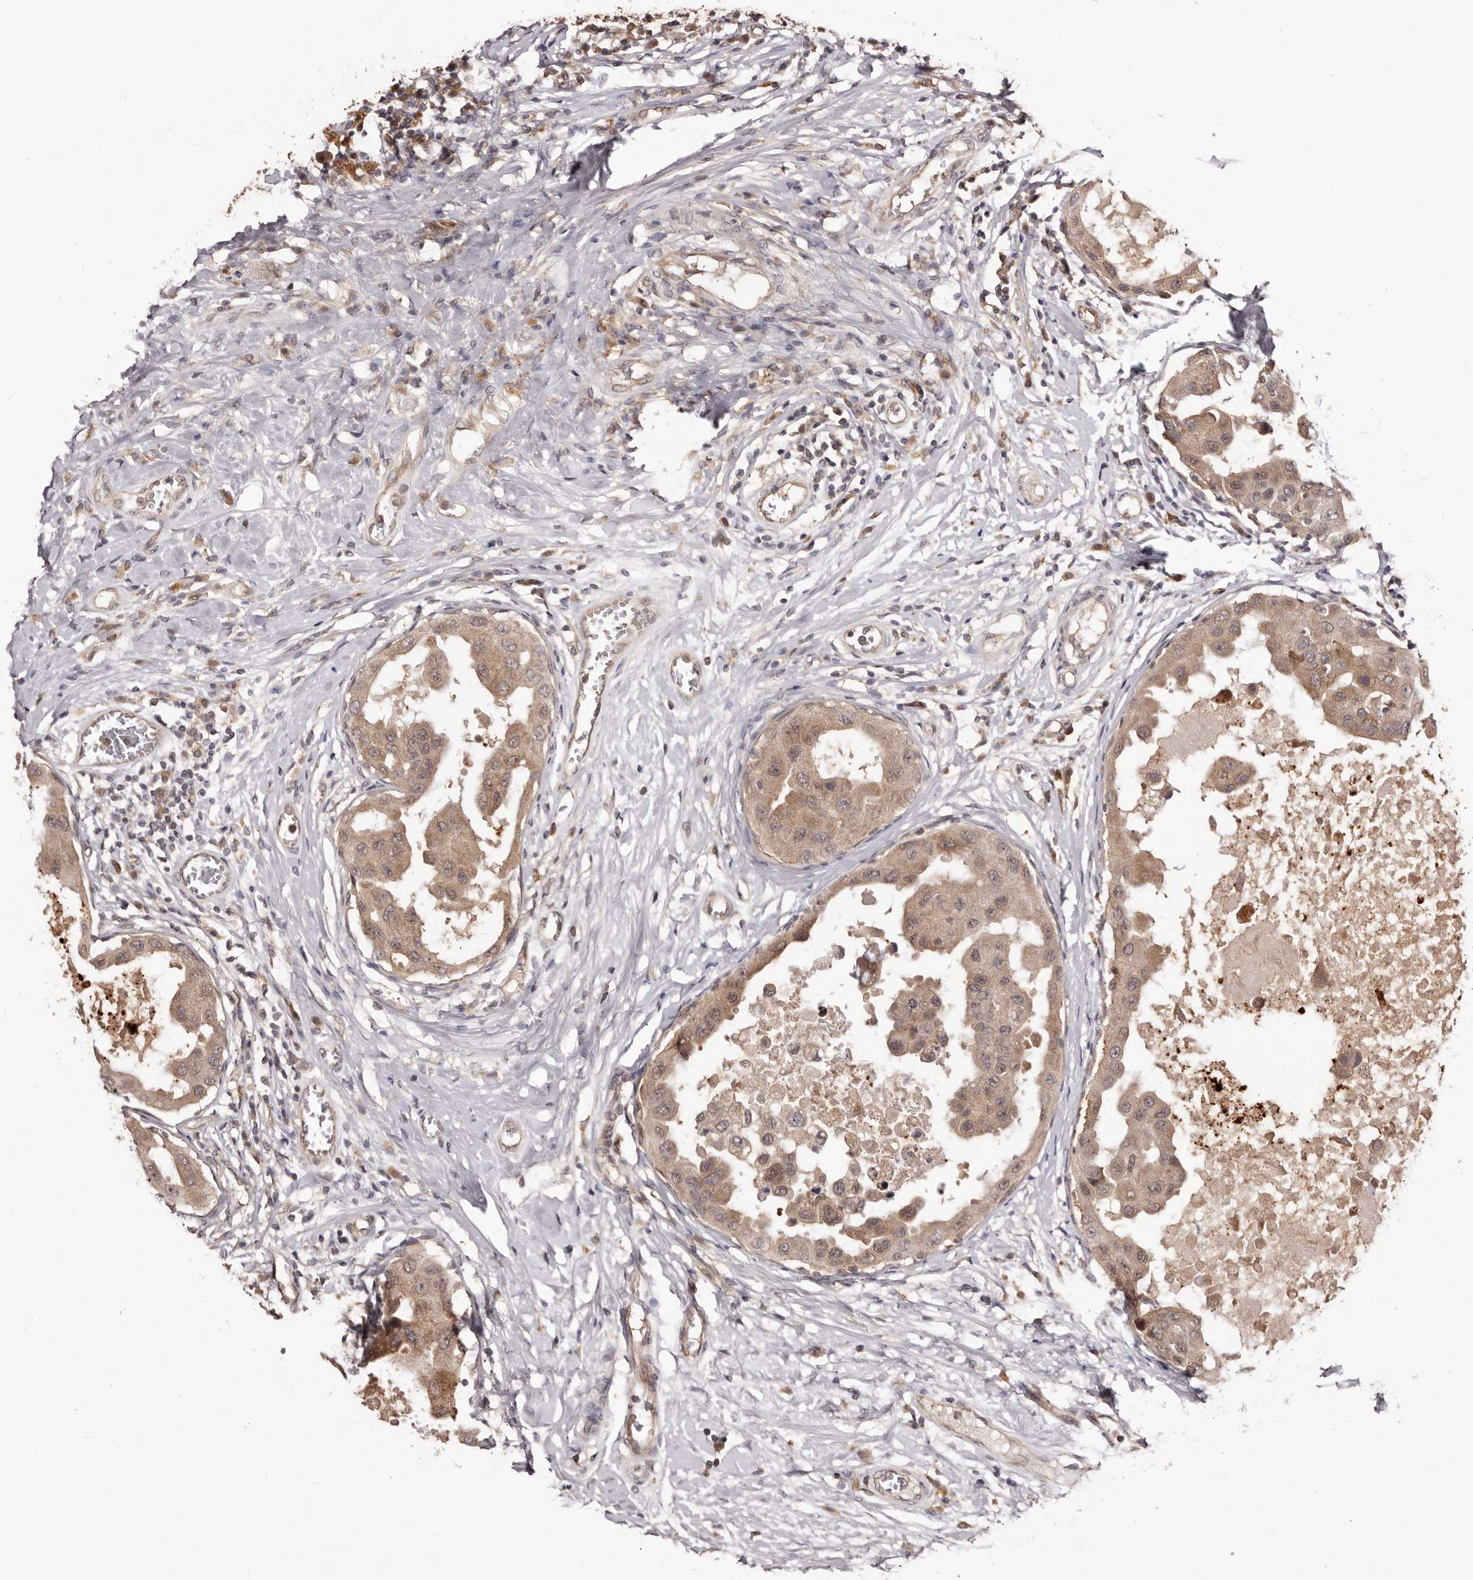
{"staining": {"intensity": "weak", "quantity": ">75%", "location": "cytoplasmic/membranous"}, "tissue": "breast cancer", "cell_type": "Tumor cells", "image_type": "cancer", "snomed": [{"axis": "morphology", "description": "Duct carcinoma"}, {"axis": "topography", "description": "Breast"}], "caption": "There is low levels of weak cytoplasmic/membranous staining in tumor cells of invasive ductal carcinoma (breast), as demonstrated by immunohistochemical staining (brown color).", "gene": "MDP1", "patient": {"sex": "female", "age": 27}}